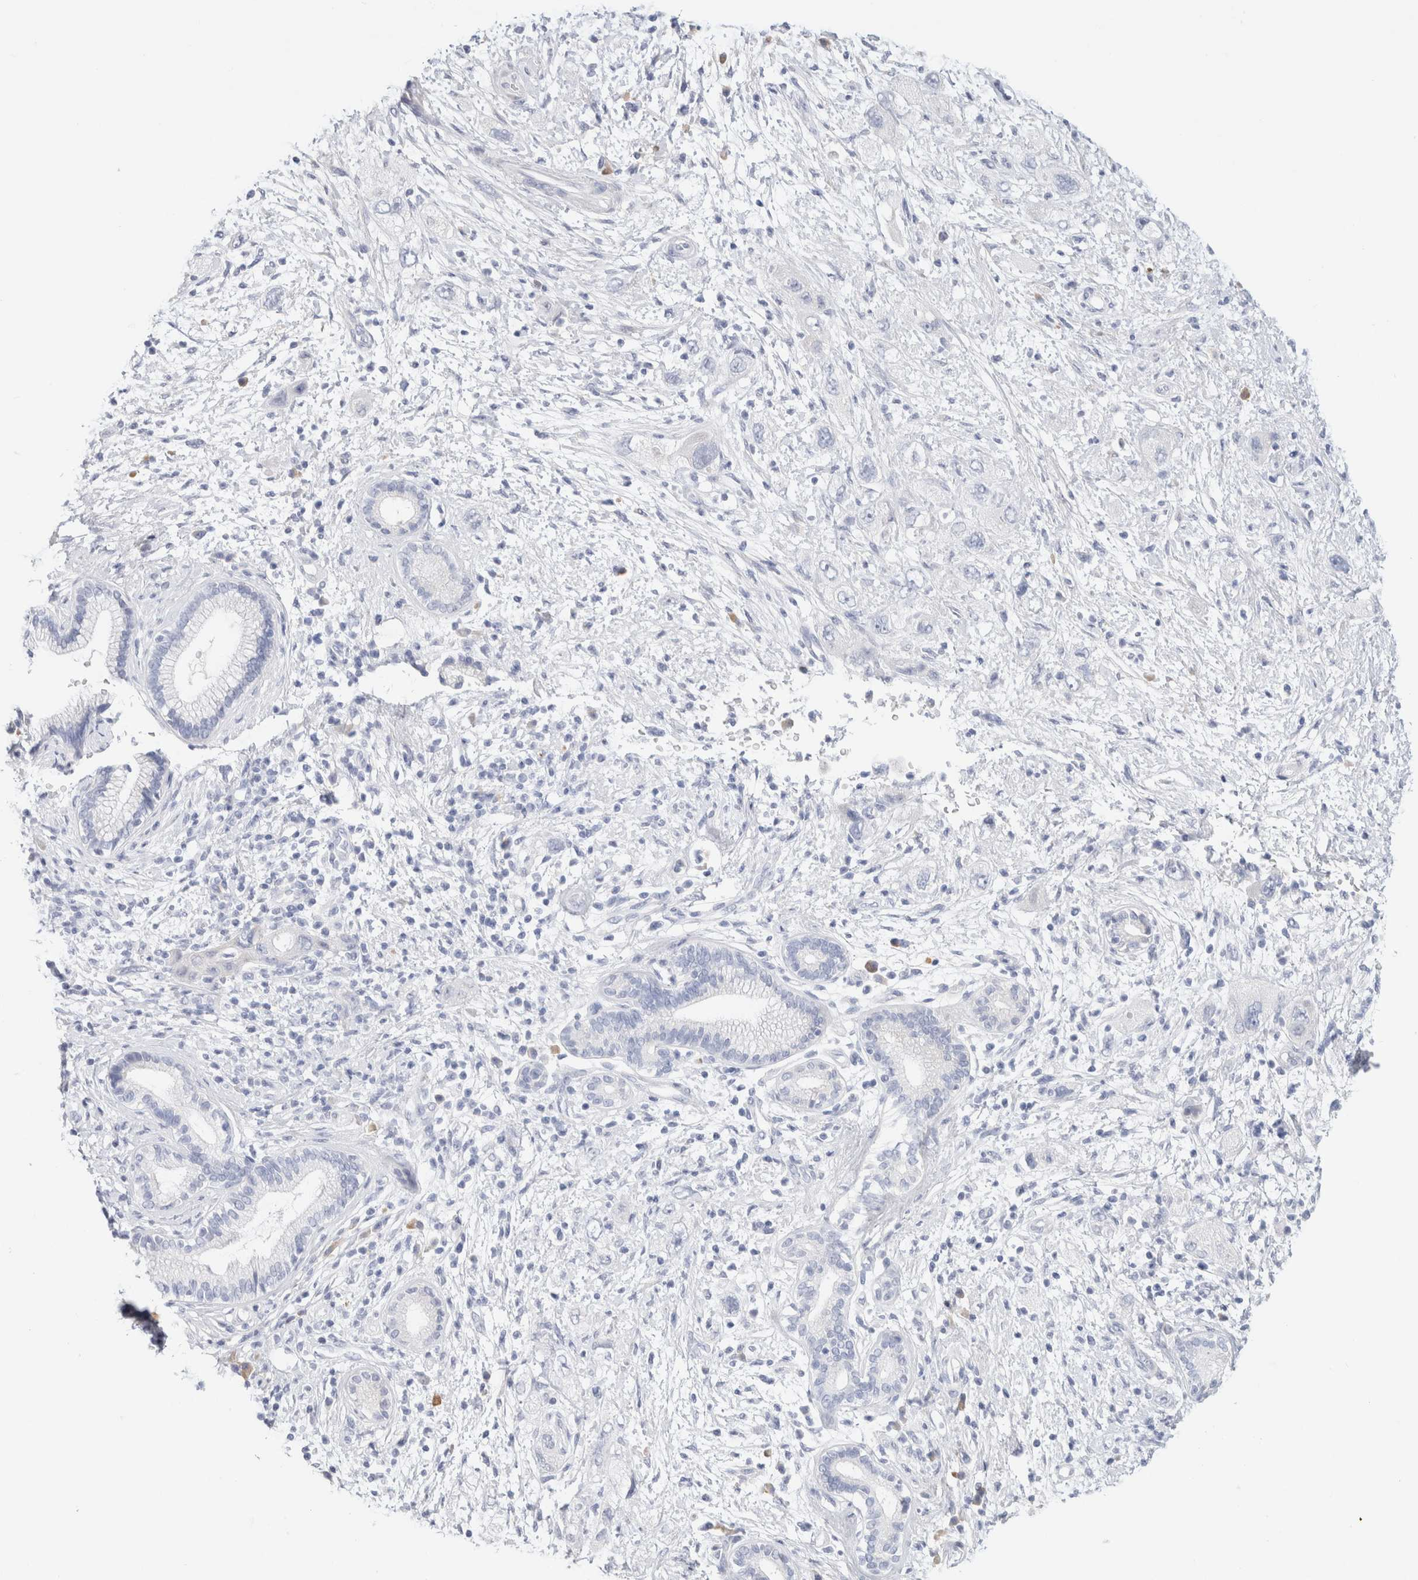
{"staining": {"intensity": "negative", "quantity": "none", "location": "none"}, "tissue": "pancreatic cancer", "cell_type": "Tumor cells", "image_type": "cancer", "snomed": [{"axis": "morphology", "description": "Adenocarcinoma, NOS"}, {"axis": "topography", "description": "Pancreas"}], "caption": "This is a micrograph of immunohistochemistry (IHC) staining of adenocarcinoma (pancreatic), which shows no positivity in tumor cells.", "gene": "GADD45G", "patient": {"sex": "female", "age": 73}}